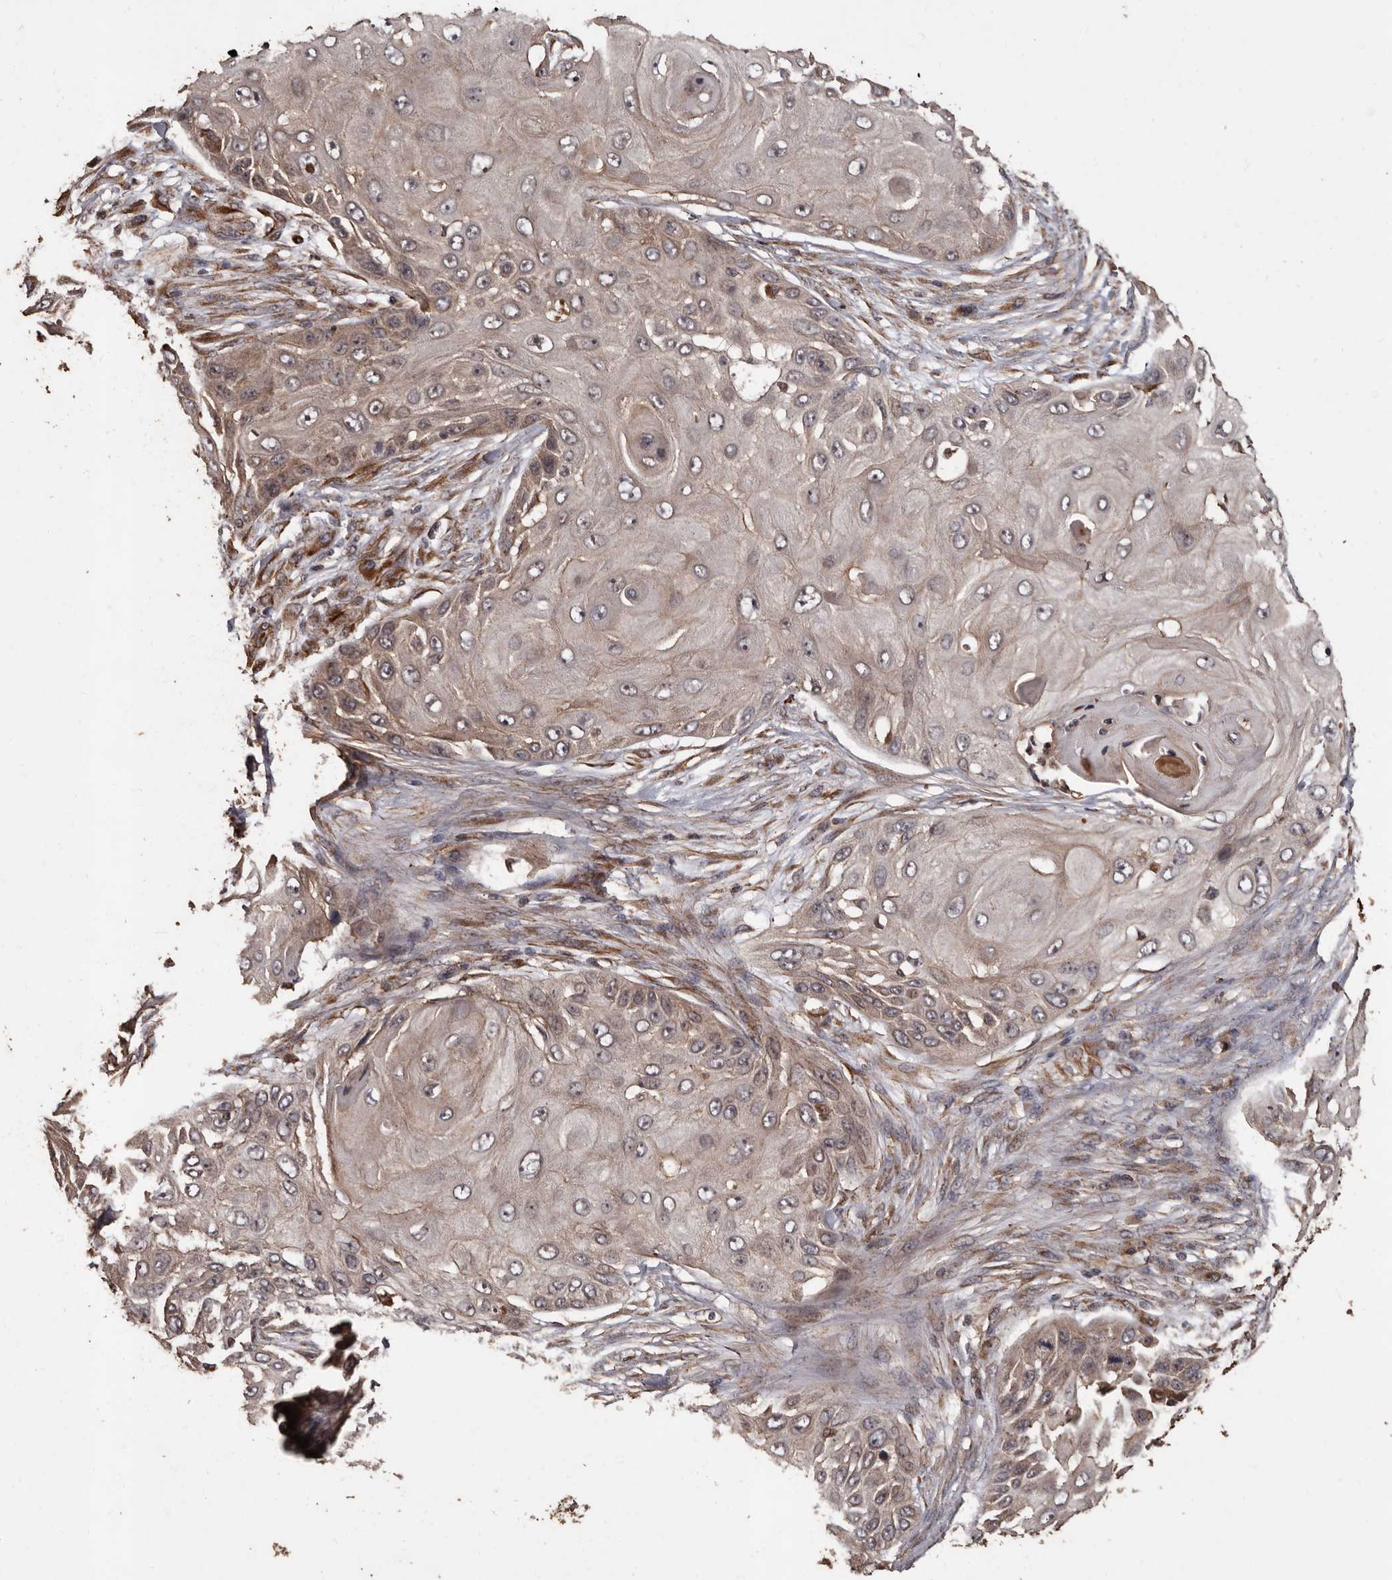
{"staining": {"intensity": "weak", "quantity": "25%-75%", "location": "cytoplasmic/membranous"}, "tissue": "skin cancer", "cell_type": "Tumor cells", "image_type": "cancer", "snomed": [{"axis": "morphology", "description": "Squamous cell carcinoma, NOS"}, {"axis": "topography", "description": "Skin"}], "caption": "About 25%-75% of tumor cells in human skin squamous cell carcinoma exhibit weak cytoplasmic/membranous protein positivity as visualized by brown immunohistochemical staining.", "gene": "BRAT1", "patient": {"sex": "female", "age": 44}}